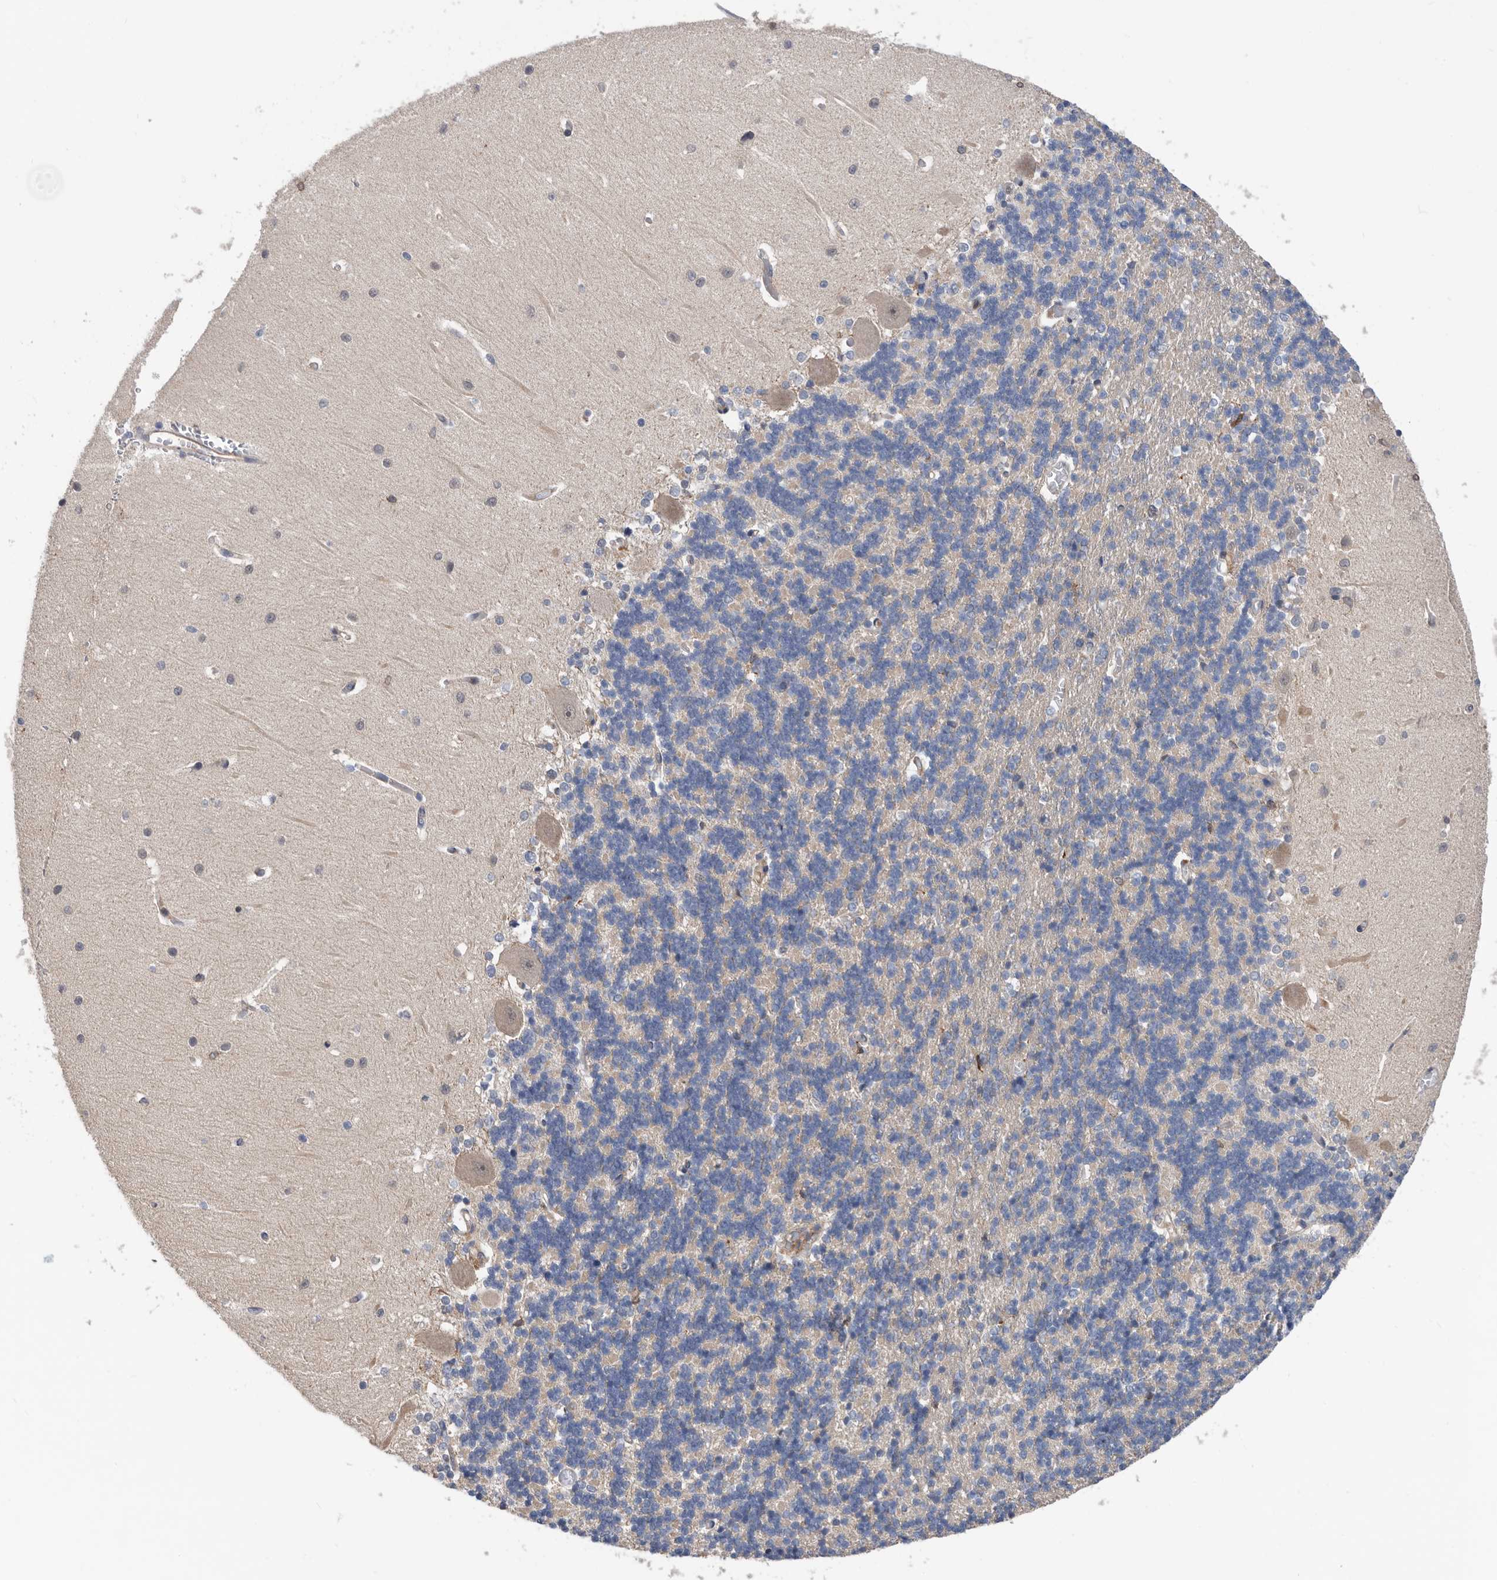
{"staining": {"intensity": "weak", "quantity": "25%-75%", "location": "cytoplasmic/membranous"}, "tissue": "cerebellum", "cell_type": "Cells in granular layer", "image_type": "normal", "snomed": [{"axis": "morphology", "description": "Normal tissue, NOS"}, {"axis": "topography", "description": "Cerebellum"}], "caption": "Brown immunohistochemical staining in normal cerebellum demonstrates weak cytoplasmic/membranous expression in about 25%-75% of cells in granular layer. (Stains: DAB in brown, nuclei in blue, Microscopy: brightfield microscopy at high magnification).", "gene": "ATAD2", "patient": {"sex": "male", "age": 37}}